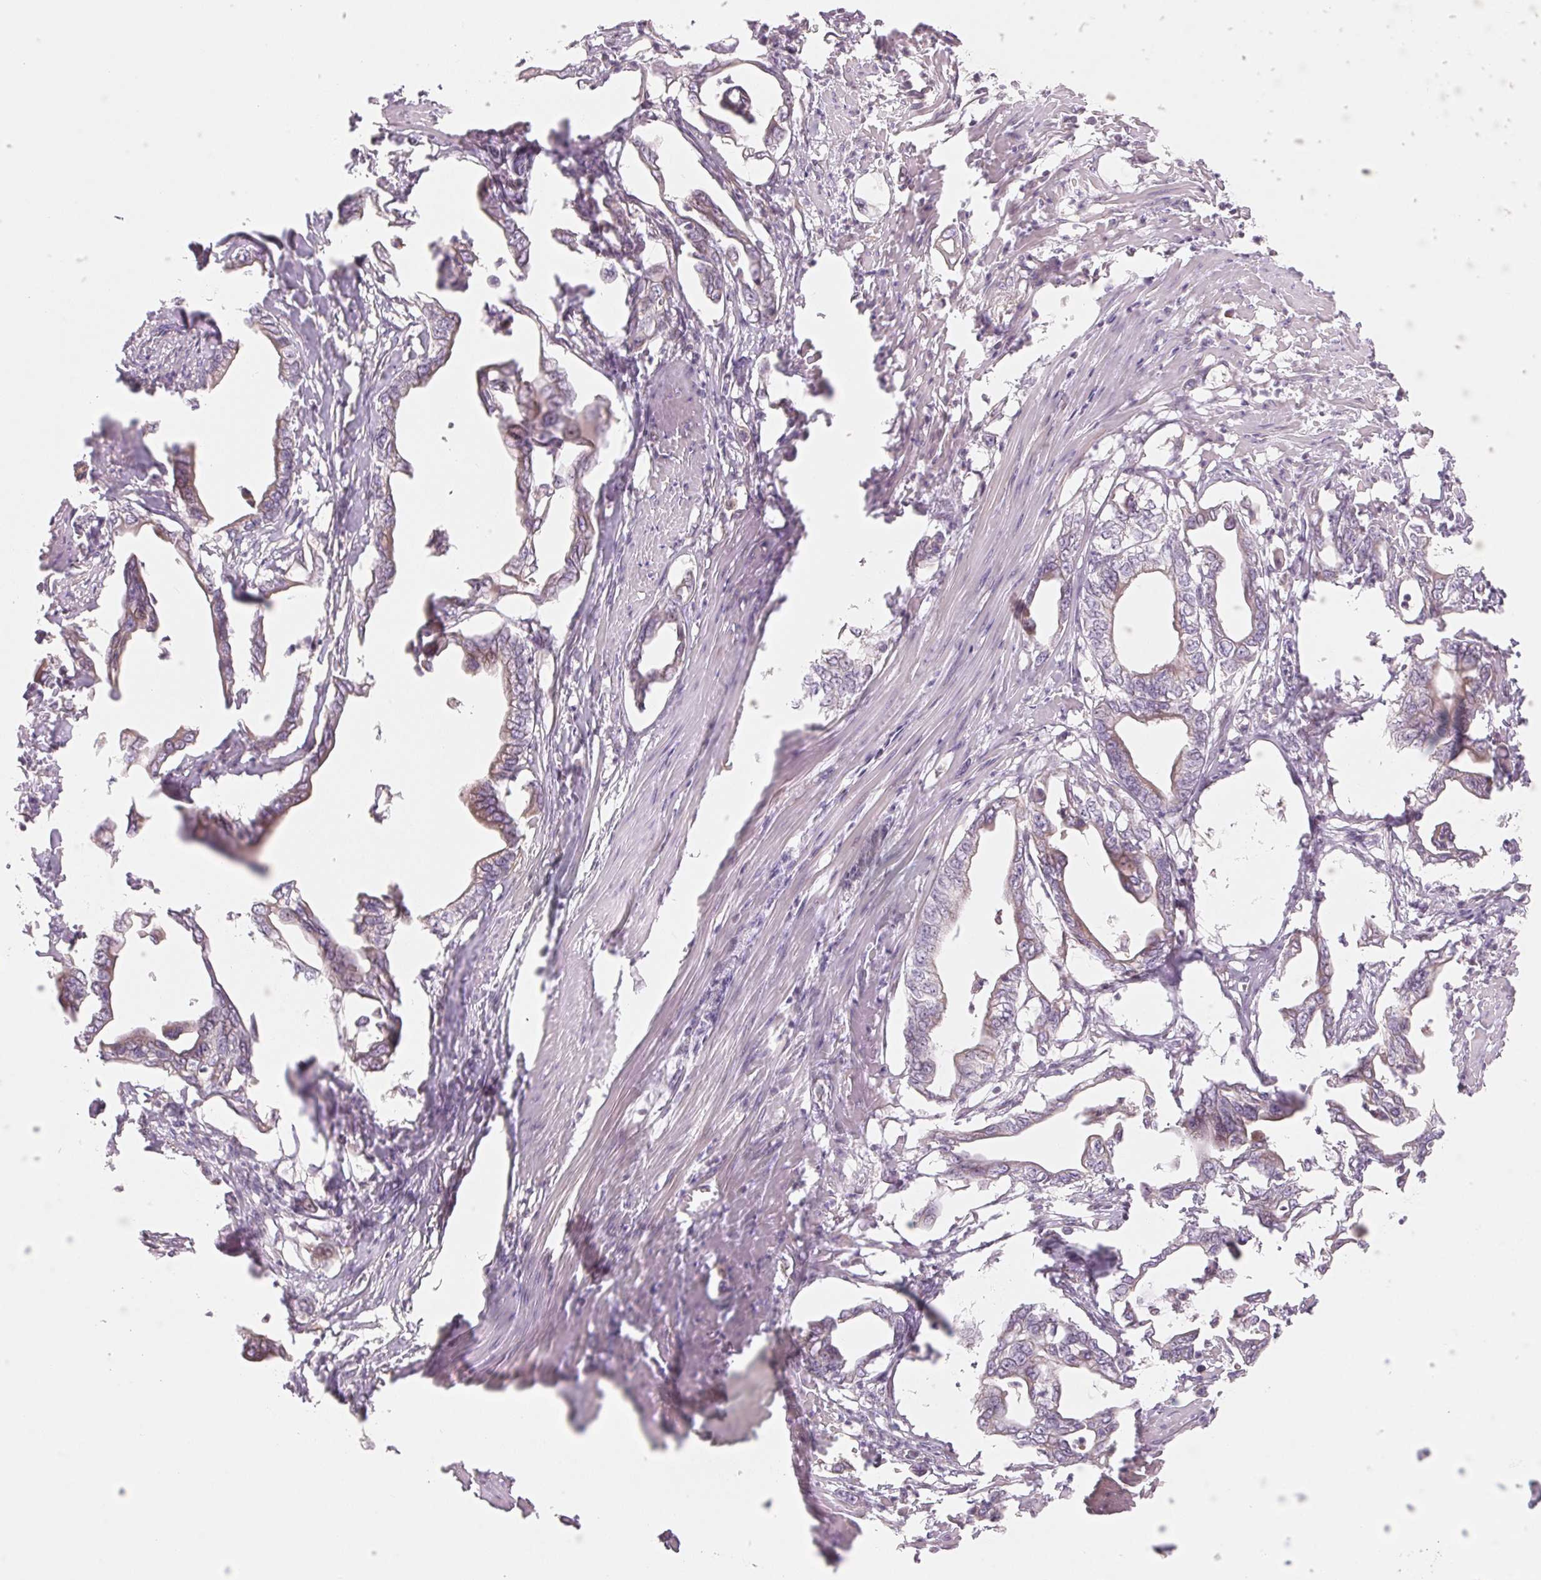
{"staining": {"intensity": "negative", "quantity": "none", "location": "none"}, "tissue": "pancreatic cancer", "cell_type": "Tumor cells", "image_type": "cancer", "snomed": [{"axis": "morphology", "description": "Adenocarcinoma, NOS"}, {"axis": "topography", "description": "Pancreas"}], "caption": "Tumor cells are negative for protein expression in human adenocarcinoma (pancreatic).", "gene": "DENND2C", "patient": {"sex": "male", "age": 61}}